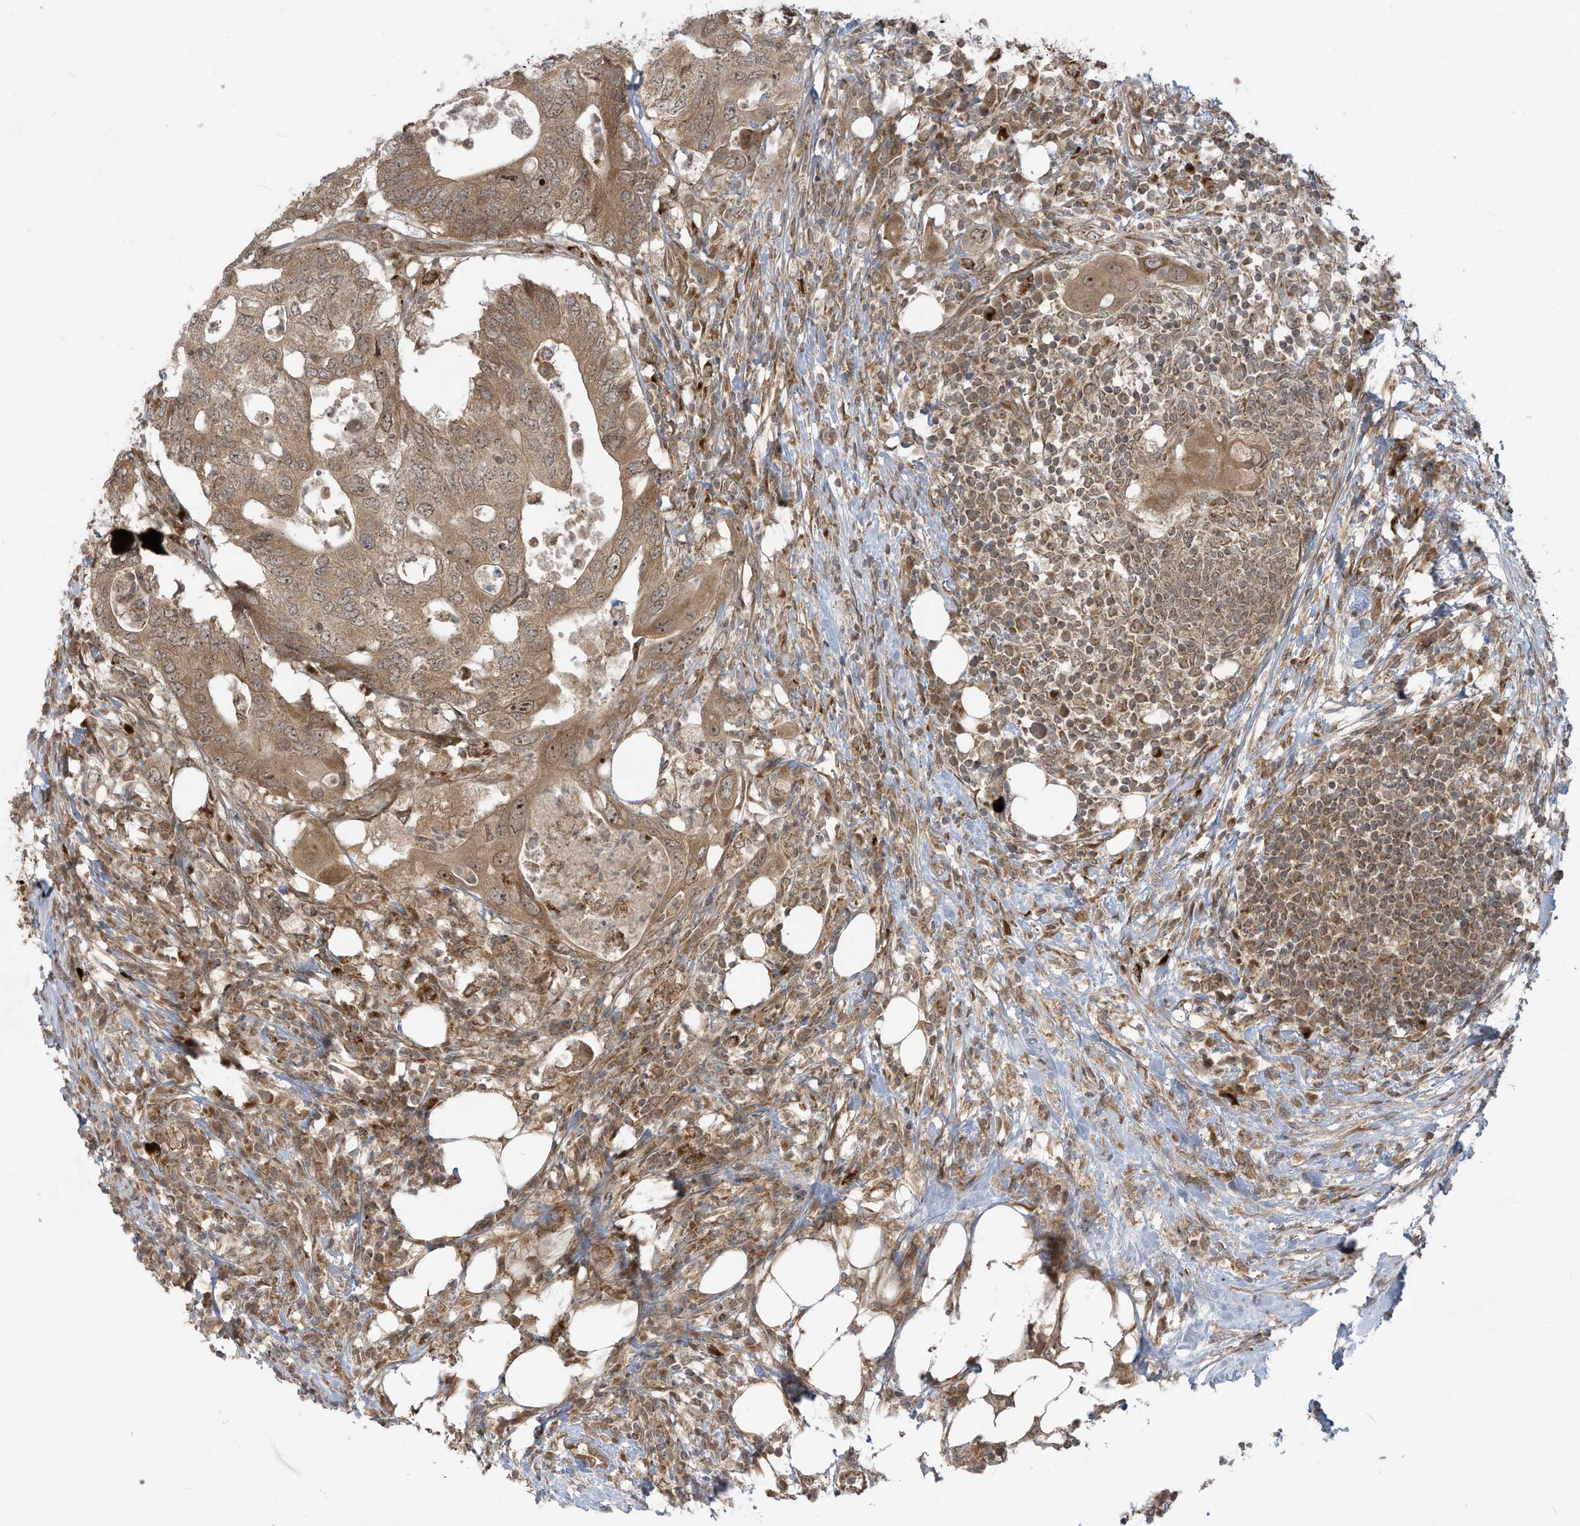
{"staining": {"intensity": "moderate", "quantity": ">75%", "location": "cytoplasmic/membranous,nuclear"}, "tissue": "colorectal cancer", "cell_type": "Tumor cells", "image_type": "cancer", "snomed": [{"axis": "morphology", "description": "Adenocarcinoma, NOS"}, {"axis": "topography", "description": "Colon"}], "caption": "Colorectal cancer (adenocarcinoma) tissue demonstrates moderate cytoplasmic/membranous and nuclear staining in approximately >75% of tumor cells, visualized by immunohistochemistry.", "gene": "TRIM67", "patient": {"sex": "male", "age": 71}}